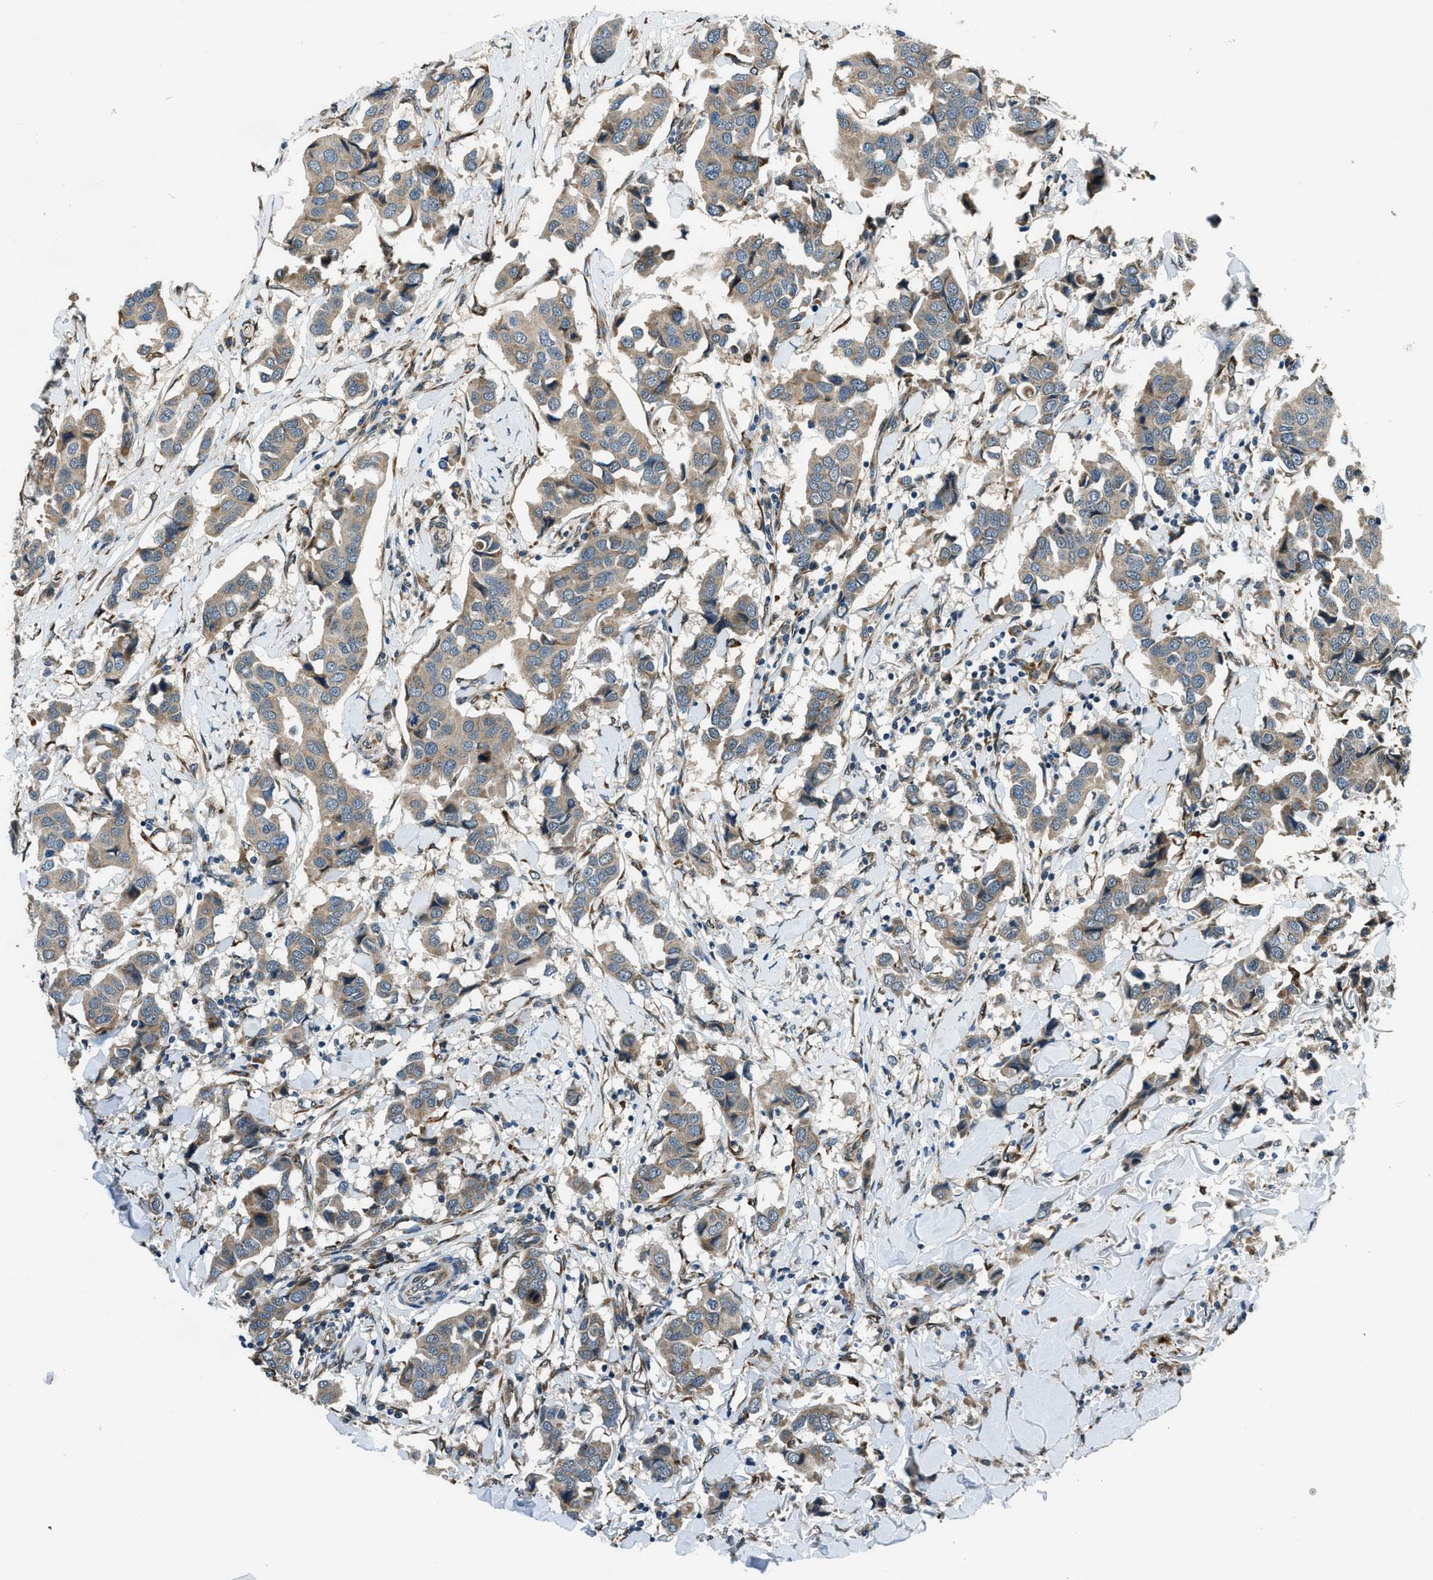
{"staining": {"intensity": "weak", "quantity": ">75%", "location": "cytoplasmic/membranous"}, "tissue": "breast cancer", "cell_type": "Tumor cells", "image_type": "cancer", "snomed": [{"axis": "morphology", "description": "Duct carcinoma"}, {"axis": "topography", "description": "Breast"}], "caption": "IHC of human breast invasive ductal carcinoma displays low levels of weak cytoplasmic/membranous staining in about >75% of tumor cells.", "gene": "GINM1", "patient": {"sex": "female", "age": 80}}